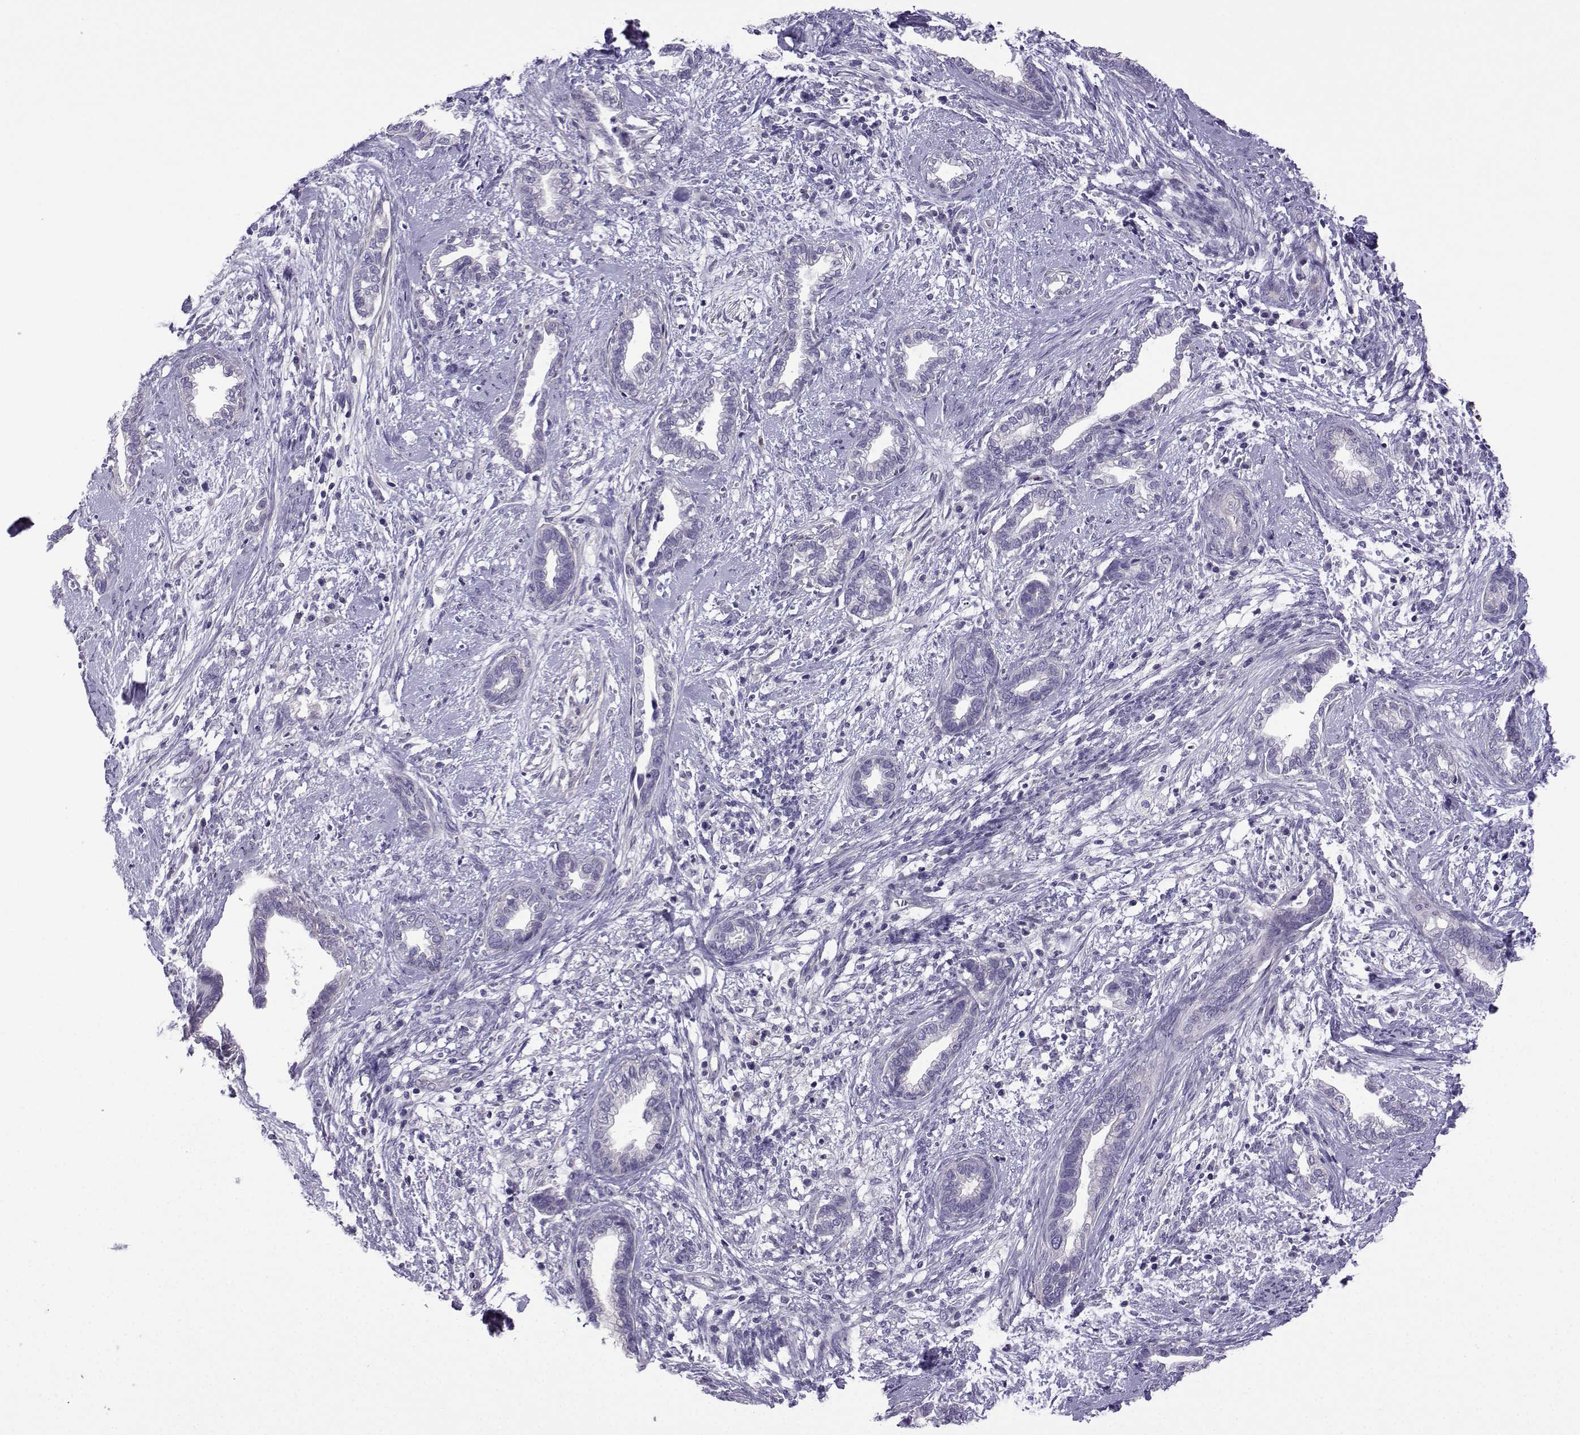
{"staining": {"intensity": "negative", "quantity": "none", "location": "none"}, "tissue": "cervical cancer", "cell_type": "Tumor cells", "image_type": "cancer", "snomed": [{"axis": "morphology", "description": "Adenocarcinoma, NOS"}, {"axis": "topography", "description": "Cervix"}], "caption": "Immunohistochemistry (IHC) of human cervical adenocarcinoma shows no positivity in tumor cells. (Brightfield microscopy of DAB IHC at high magnification).", "gene": "CFAP70", "patient": {"sex": "female", "age": 62}}